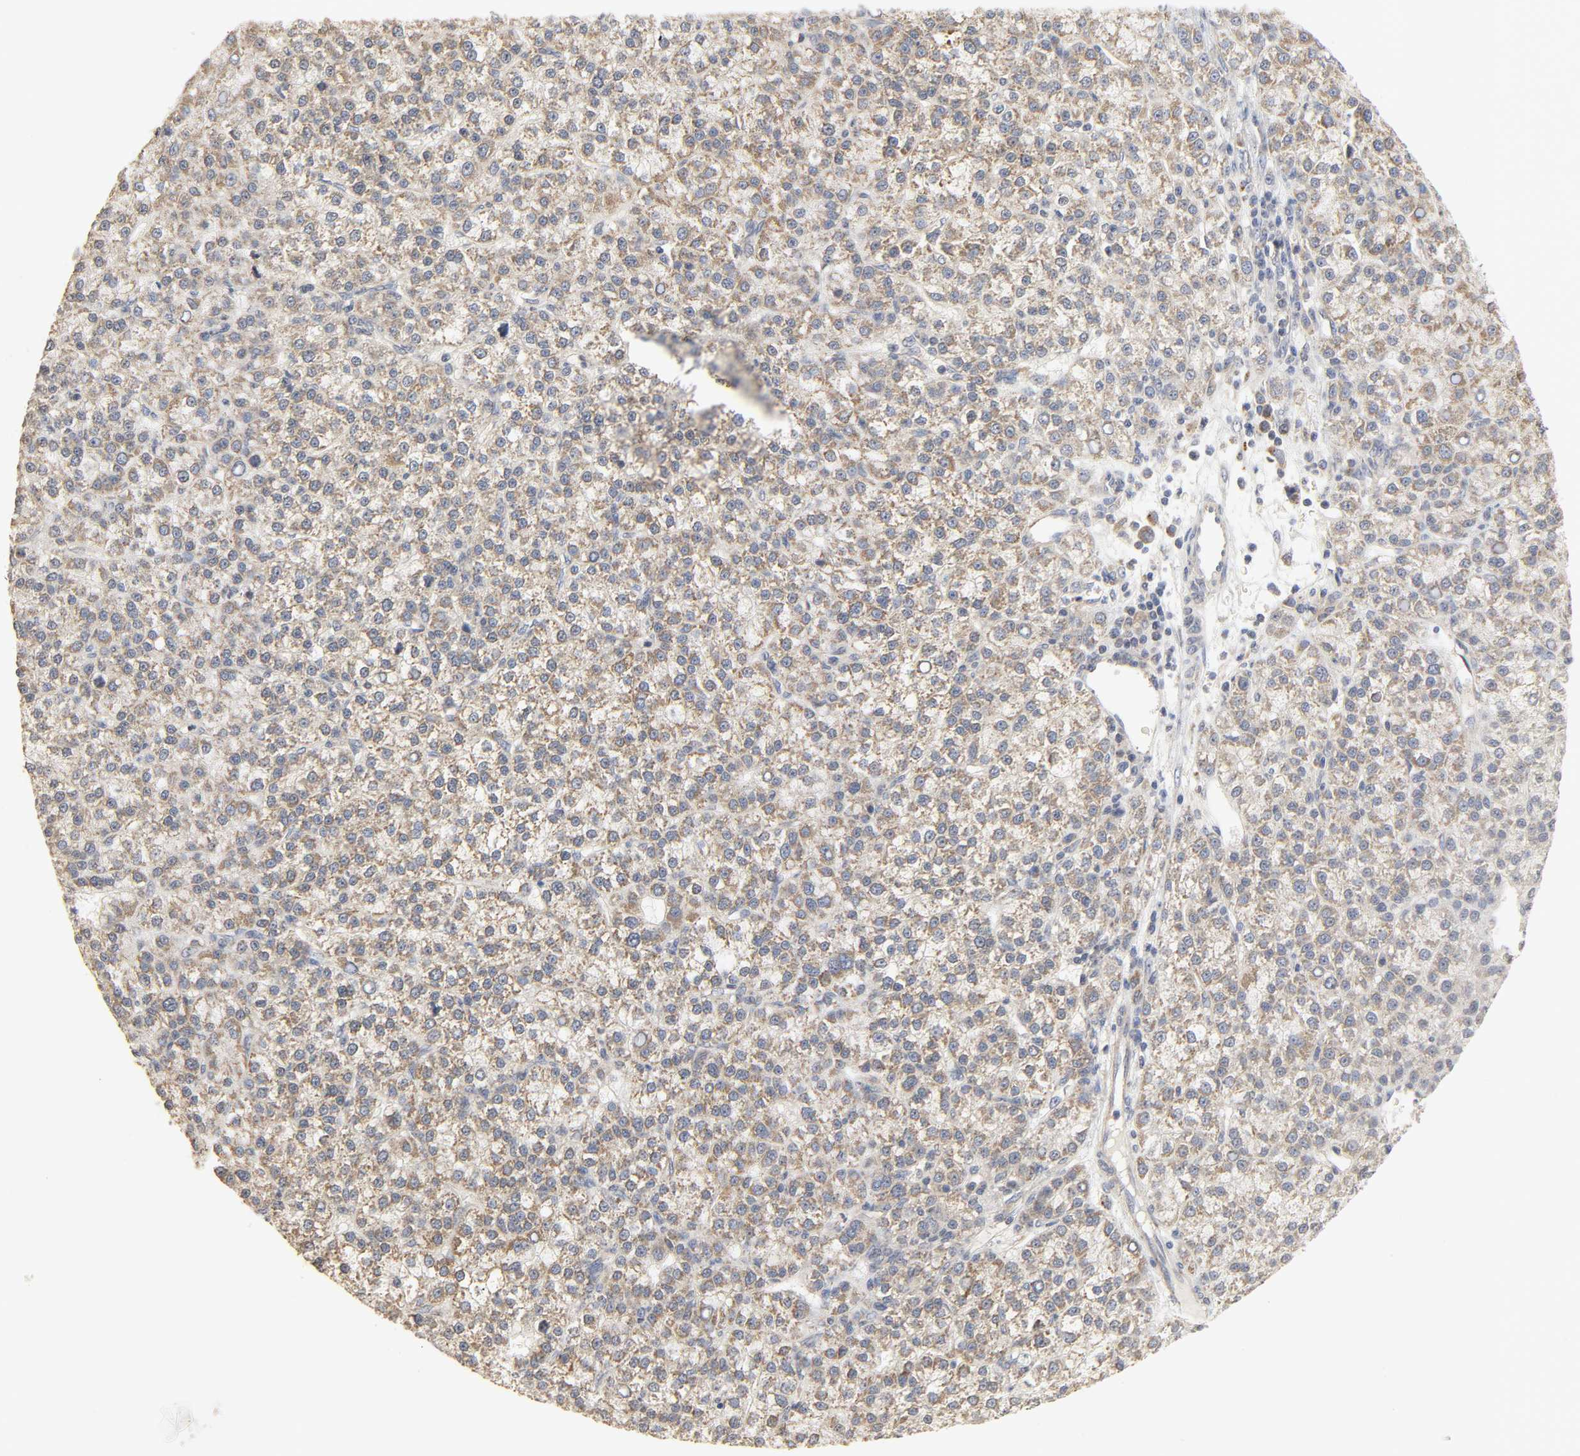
{"staining": {"intensity": "weak", "quantity": ">75%", "location": "cytoplasmic/membranous"}, "tissue": "liver cancer", "cell_type": "Tumor cells", "image_type": "cancer", "snomed": [{"axis": "morphology", "description": "Carcinoma, Hepatocellular, NOS"}, {"axis": "topography", "description": "Liver"}], "caption": "Immunohistochemistry (IHC) staining of liver cancer (hepatocellular carcinoma), which shows low levels of weak cytoplasmic/membranous positivity in approximately >75% of tumor cells indicating weak cytoplasmic/membranous protein positivity. The staining was performed using DAB (3,3'-diaminobenzidine) (brown) for protein detection and nuclei were counterstained in hematoxylin (blue).", "gene": "CLEC4E", "patient": {"sex": "female", "age": 58}}